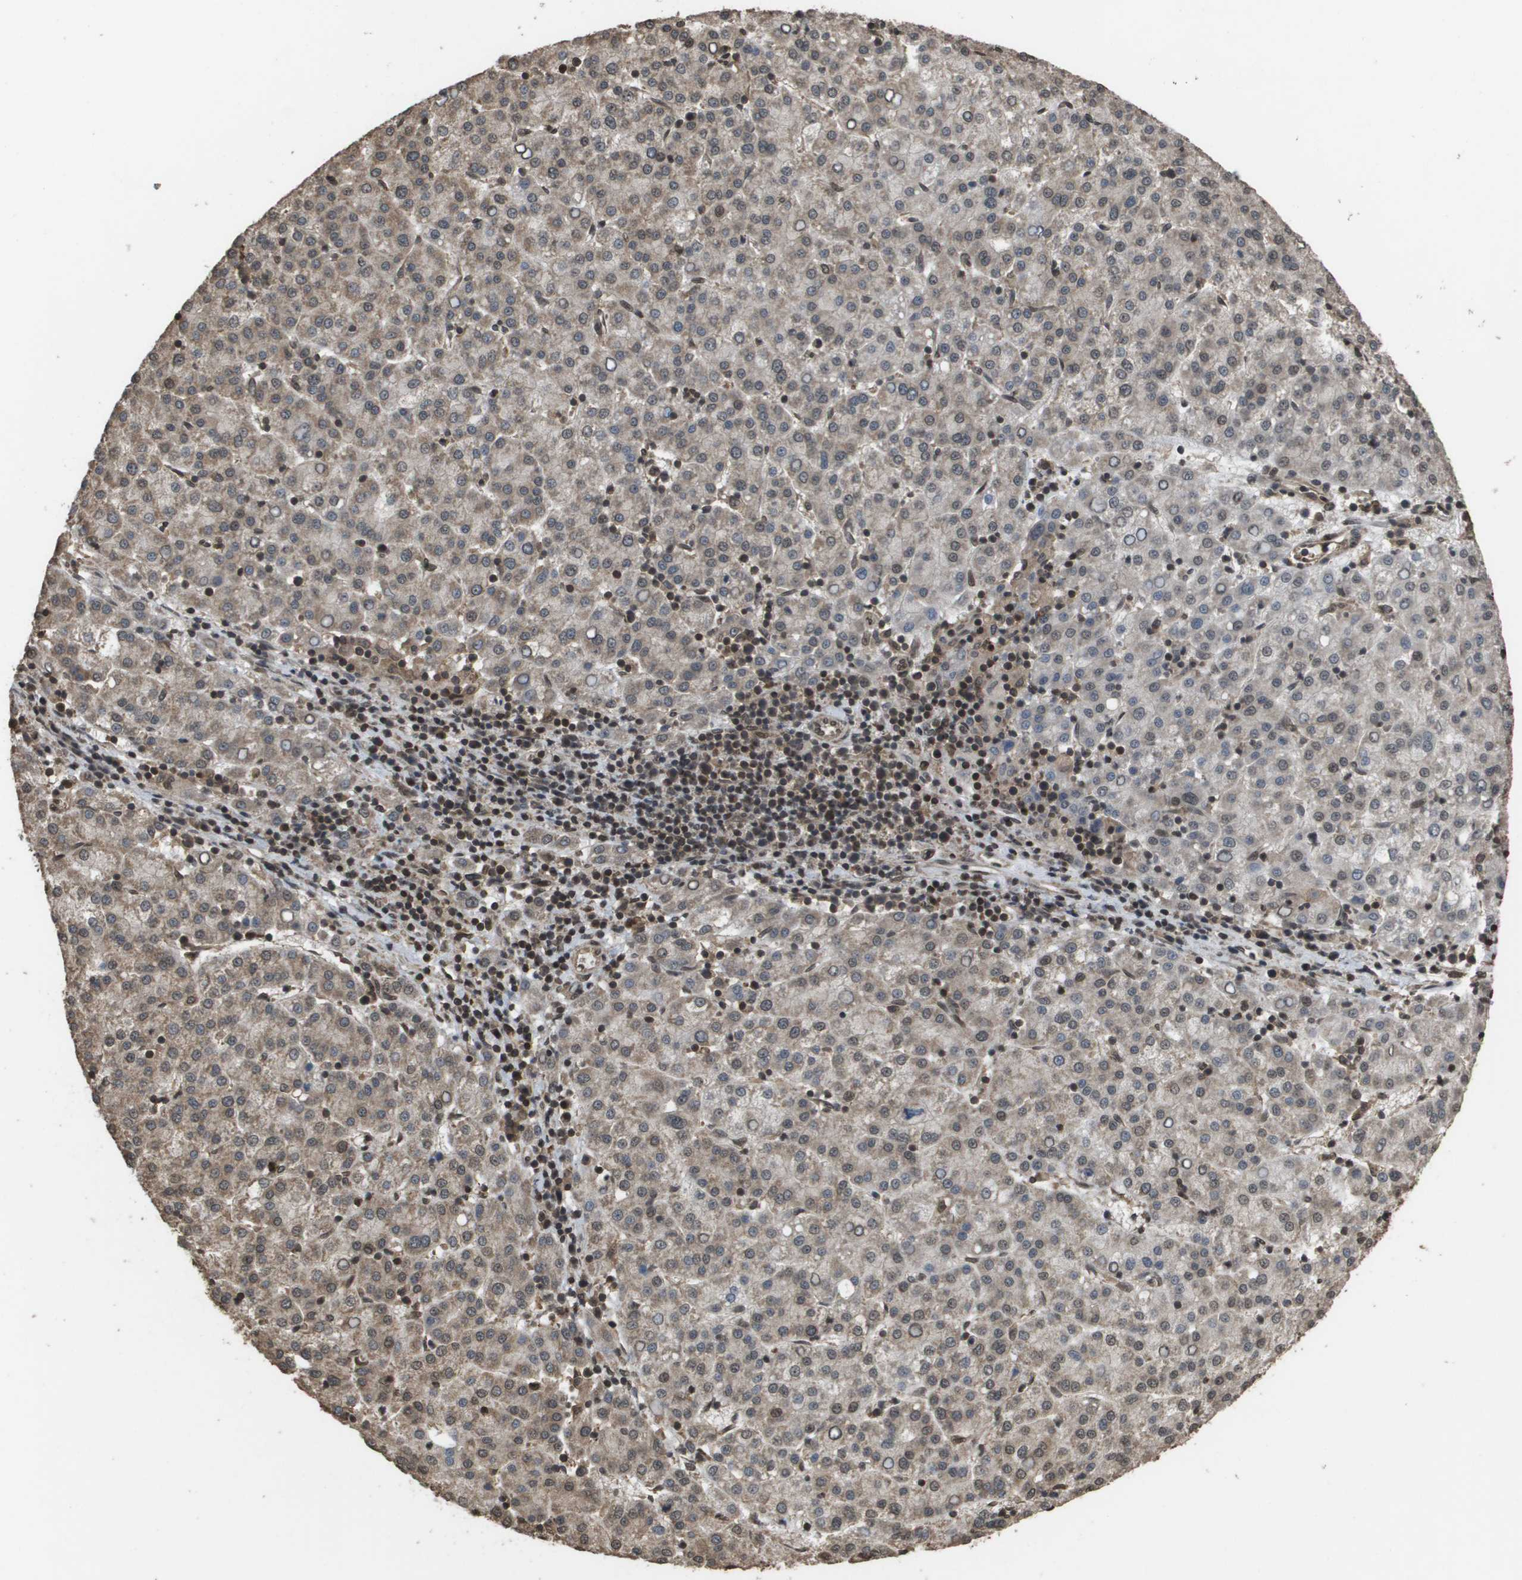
{"staining": {"intensity": "weak", "quantity": ">75%", "location": "cytoplasmic/membranous"}, "tissue": "liver cancer", "cell_type": "Tumor cells", "image_type": "cancer", "snomed": [{"axis": "morphology", "description": "Carcinoma, Hepatocellular, NOS"}, {"axis": "topography", "description": "Liver"}], "caption": "The histopathology image demonstrates staining of hepatocellular carcinoma (liver), revealing weak cytoplasmic/membranous protein expression (brown color) within tumor cells. (brown staining indicates protein expression, while blue staining denotes nuclei).", "gene": "AXIN2", "patient": {"sex": "female", "age": 58}}